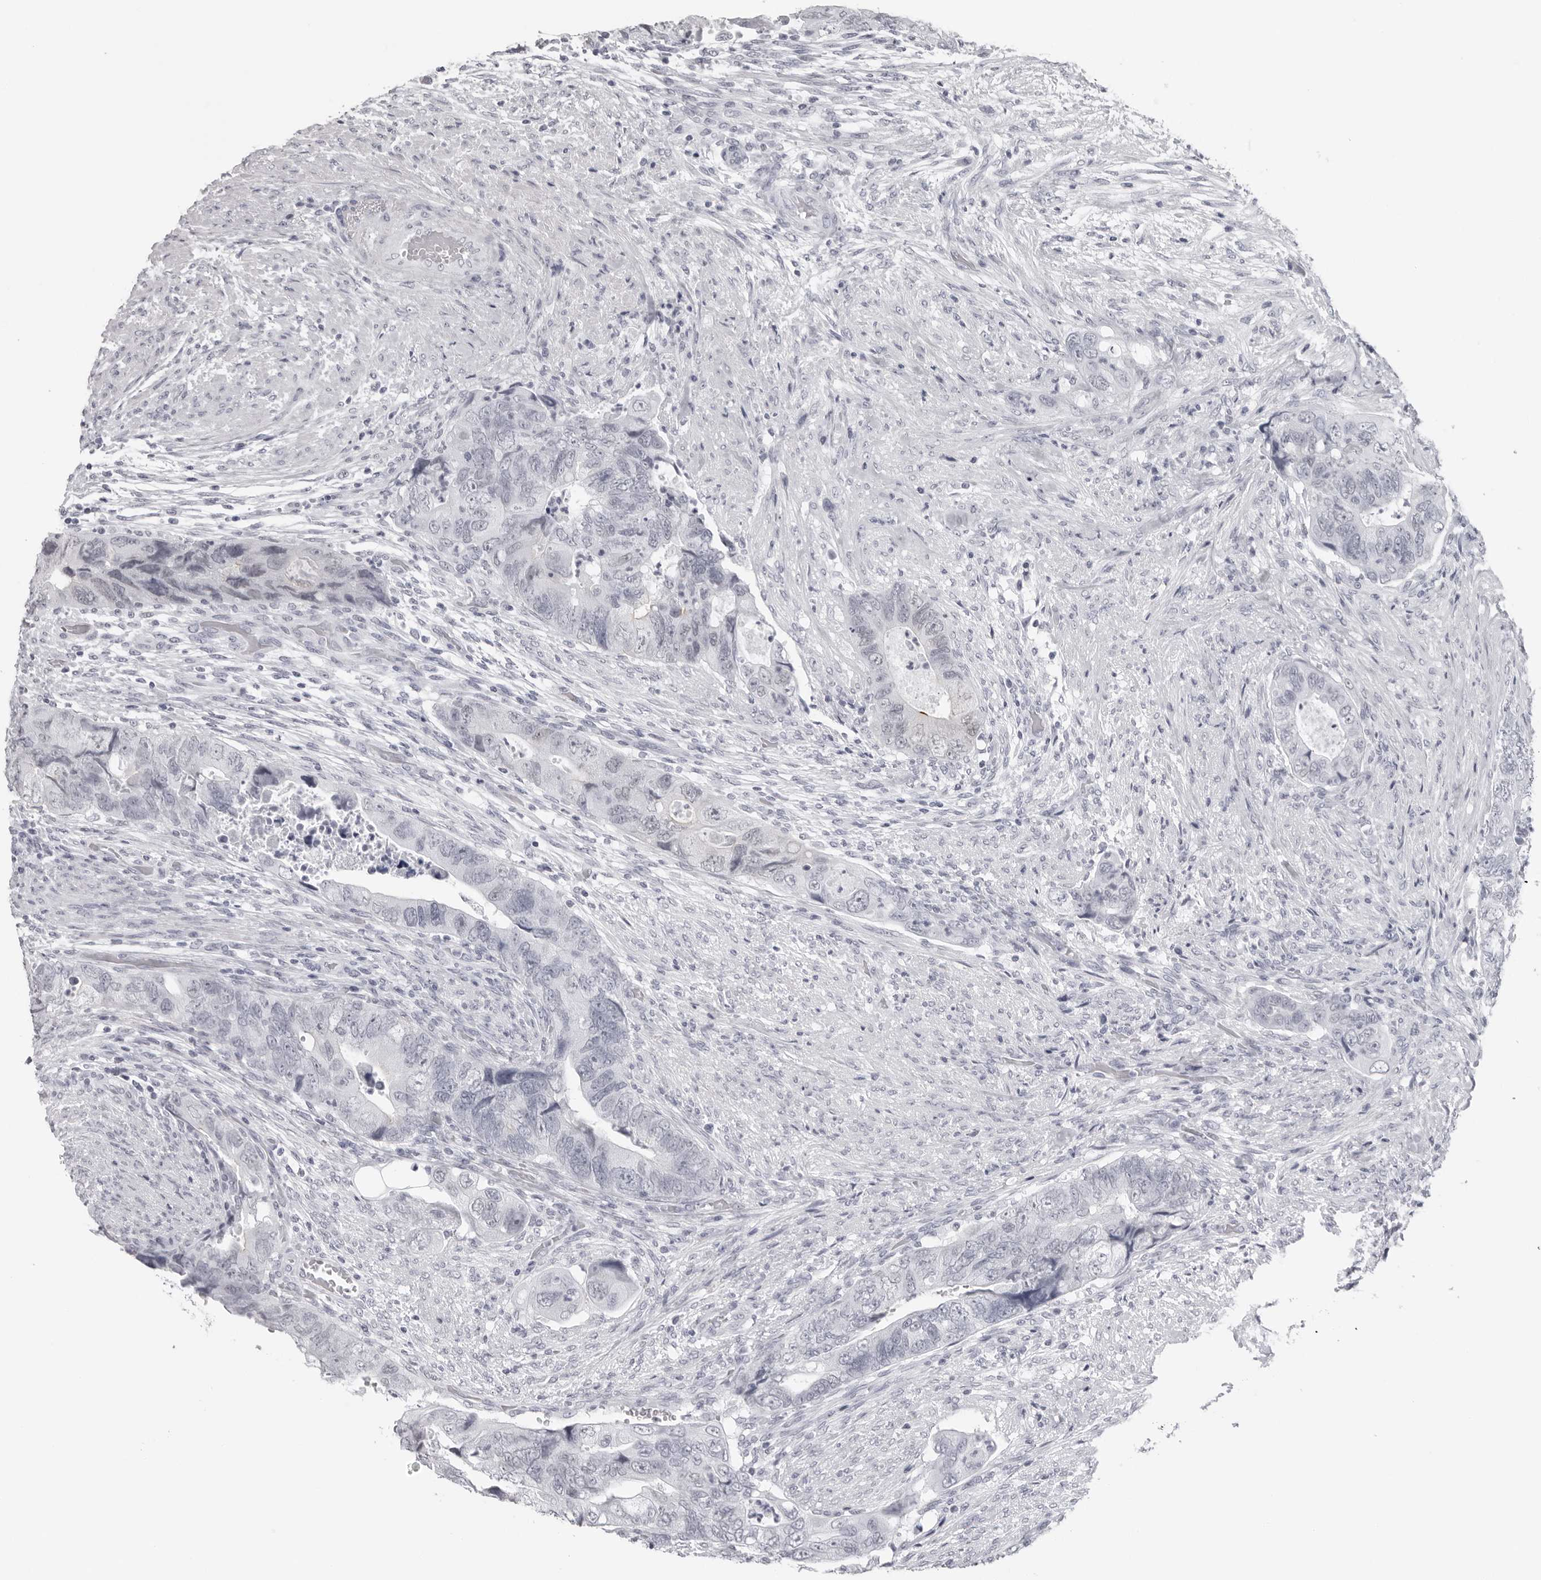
{"staining": {"intensity": "negative", "quantity": "none", "location": "none"}, "tissue": "colorectal cancer", "cell_type": "Tumor cells", "image_type": "cancer", "snomed": [{"axis": "morphology", "description": "Adenocarcinoma, NOS"}, {"axis": "topography", "description": "Rectum"}], "caption": "Tumor cells are negative for protein expression in human colorectal adenocarcinoma.", "gene": "ESPN", "patient": {"sex": "male", "age": 63}}